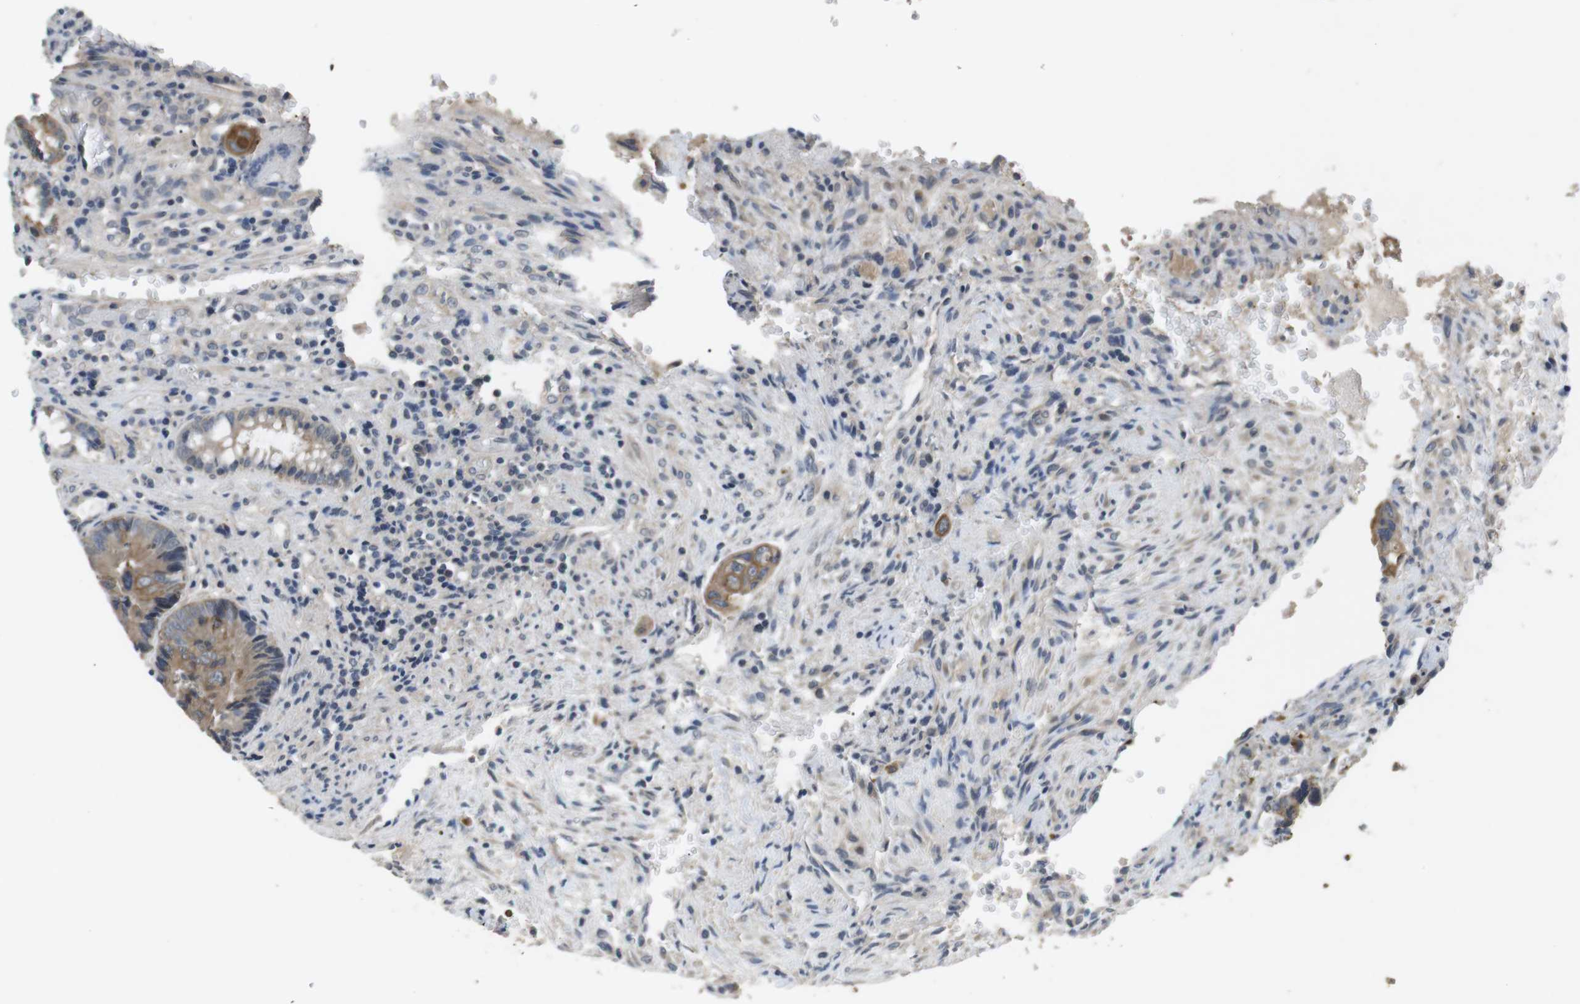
{"staining": {"intensity": "moderate", "quantity": ">75%", "location": "cytoplasmic/membranous"}, "tissue": "colorectal cancer", "cell_type": "Tumor cells", "image_type": "cancer", "snomed": [{"axis": "morphology", "description": "Adenocarcinoma, NOS"}, {"axis": "topography", "description": "Colon"}], "caption": "Immunohistochemistry (IHC) of colorectal cancer (adenocarcinoma) exhibits medium levels of moderate cytoplasmic/membranous positivity in approximately >75% of tumor cells.", "gene": "ADGRL3", "patient": {"sex": "female", "age": 57}}